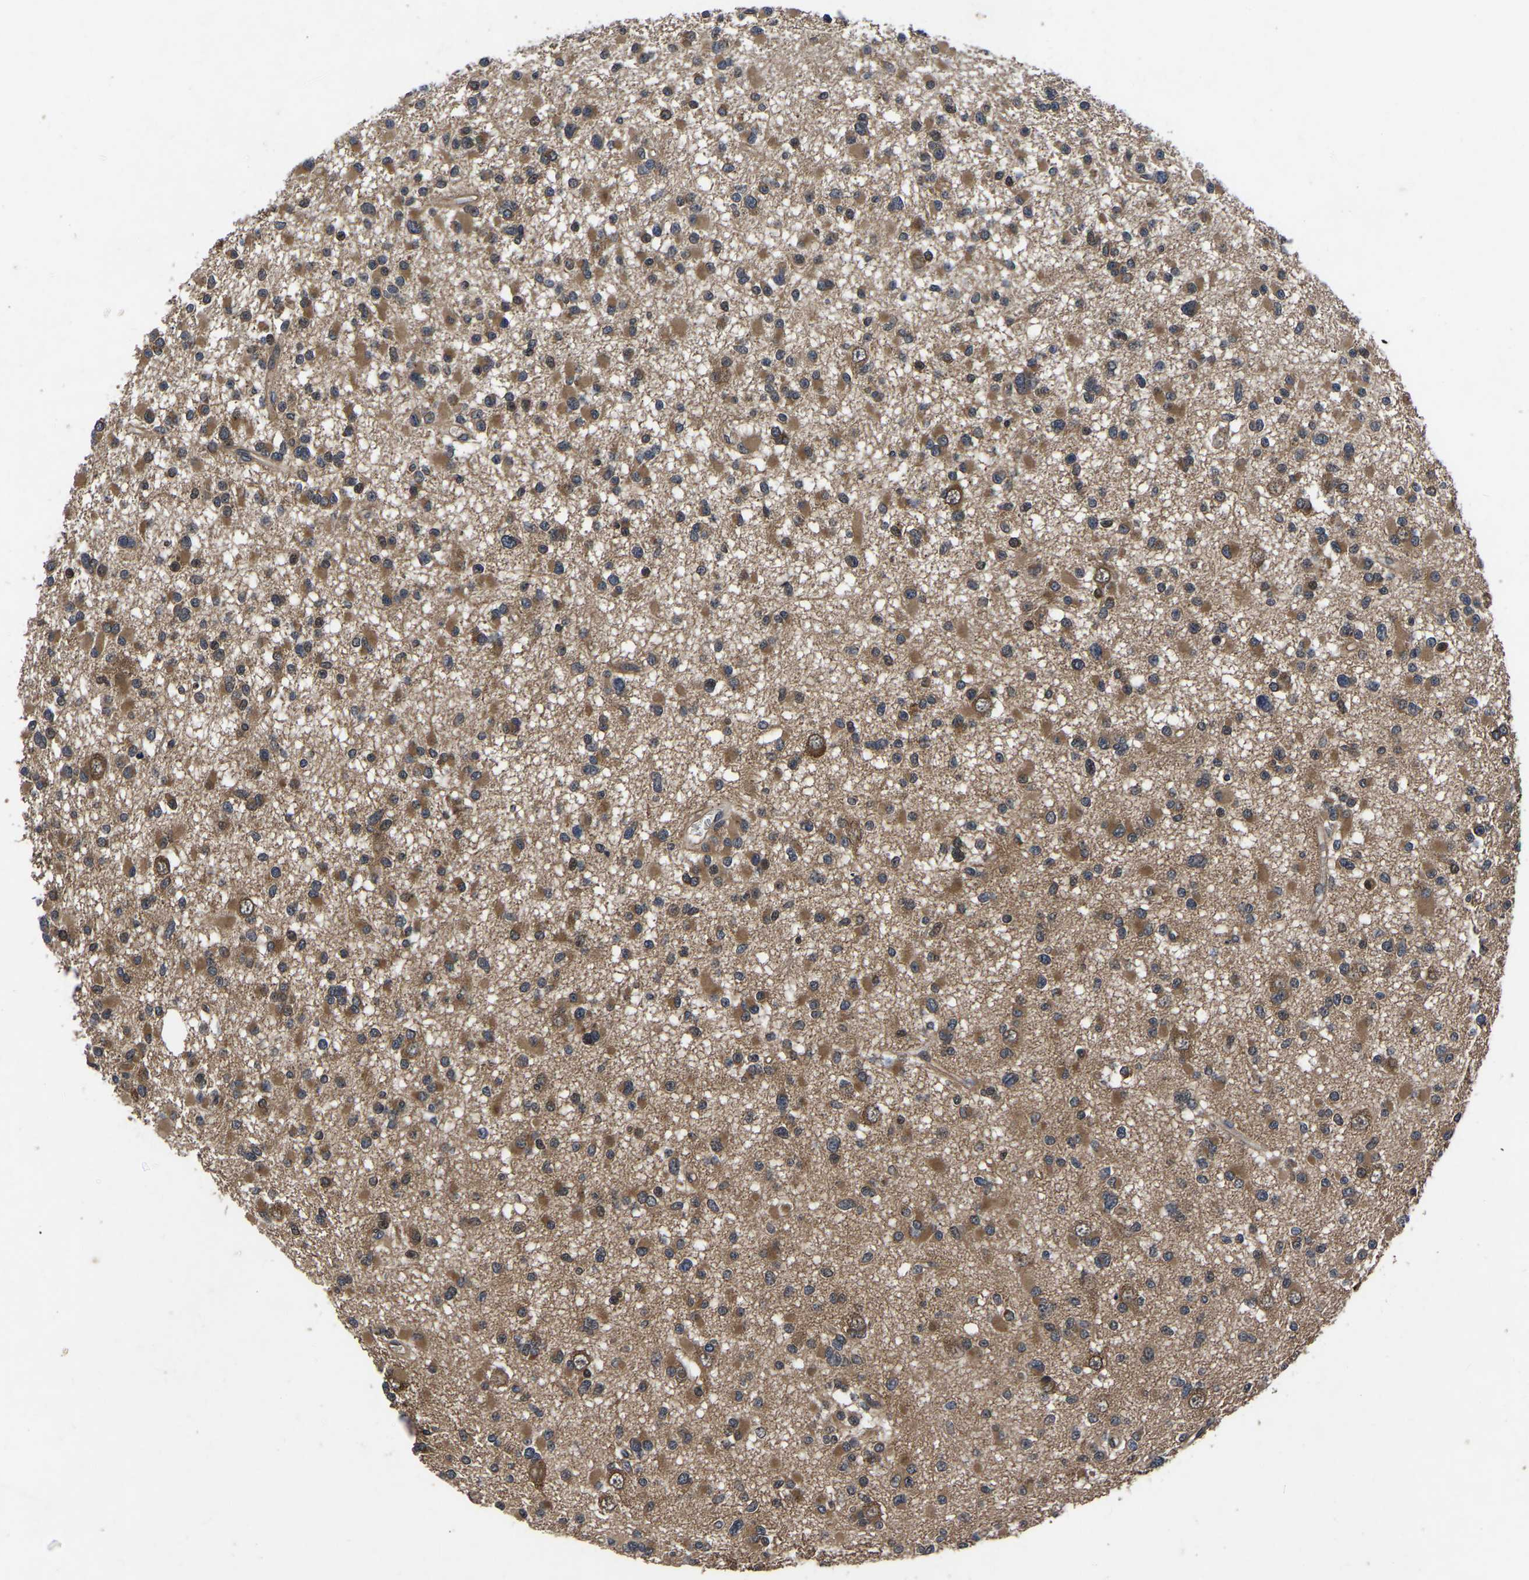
{"staining": {"intensity": "moderate", "quantity": ">75%", "location": "cytoplasmic/membranous"}, "tissue": "glioma", "cell_type": "Tumor cells", "image_type": "cancer", "snomed": [{"axis": "morphology", "description": "Glioma, malignant, Low grade"}, {"axis": "topography", "description": "Brain"}], "caption": "Immunohistochemistry histopathology image of neoplastic tissue: glioma stained using IHC demonstrates medium levels of moderate protein expression localized specifically in the cytoplasmic/membranous of tumor cells, appearing as a cytoplasmic/membranous brown color.", "gene": "FGD5", "patient": {"sex": "female", "age": 22}}